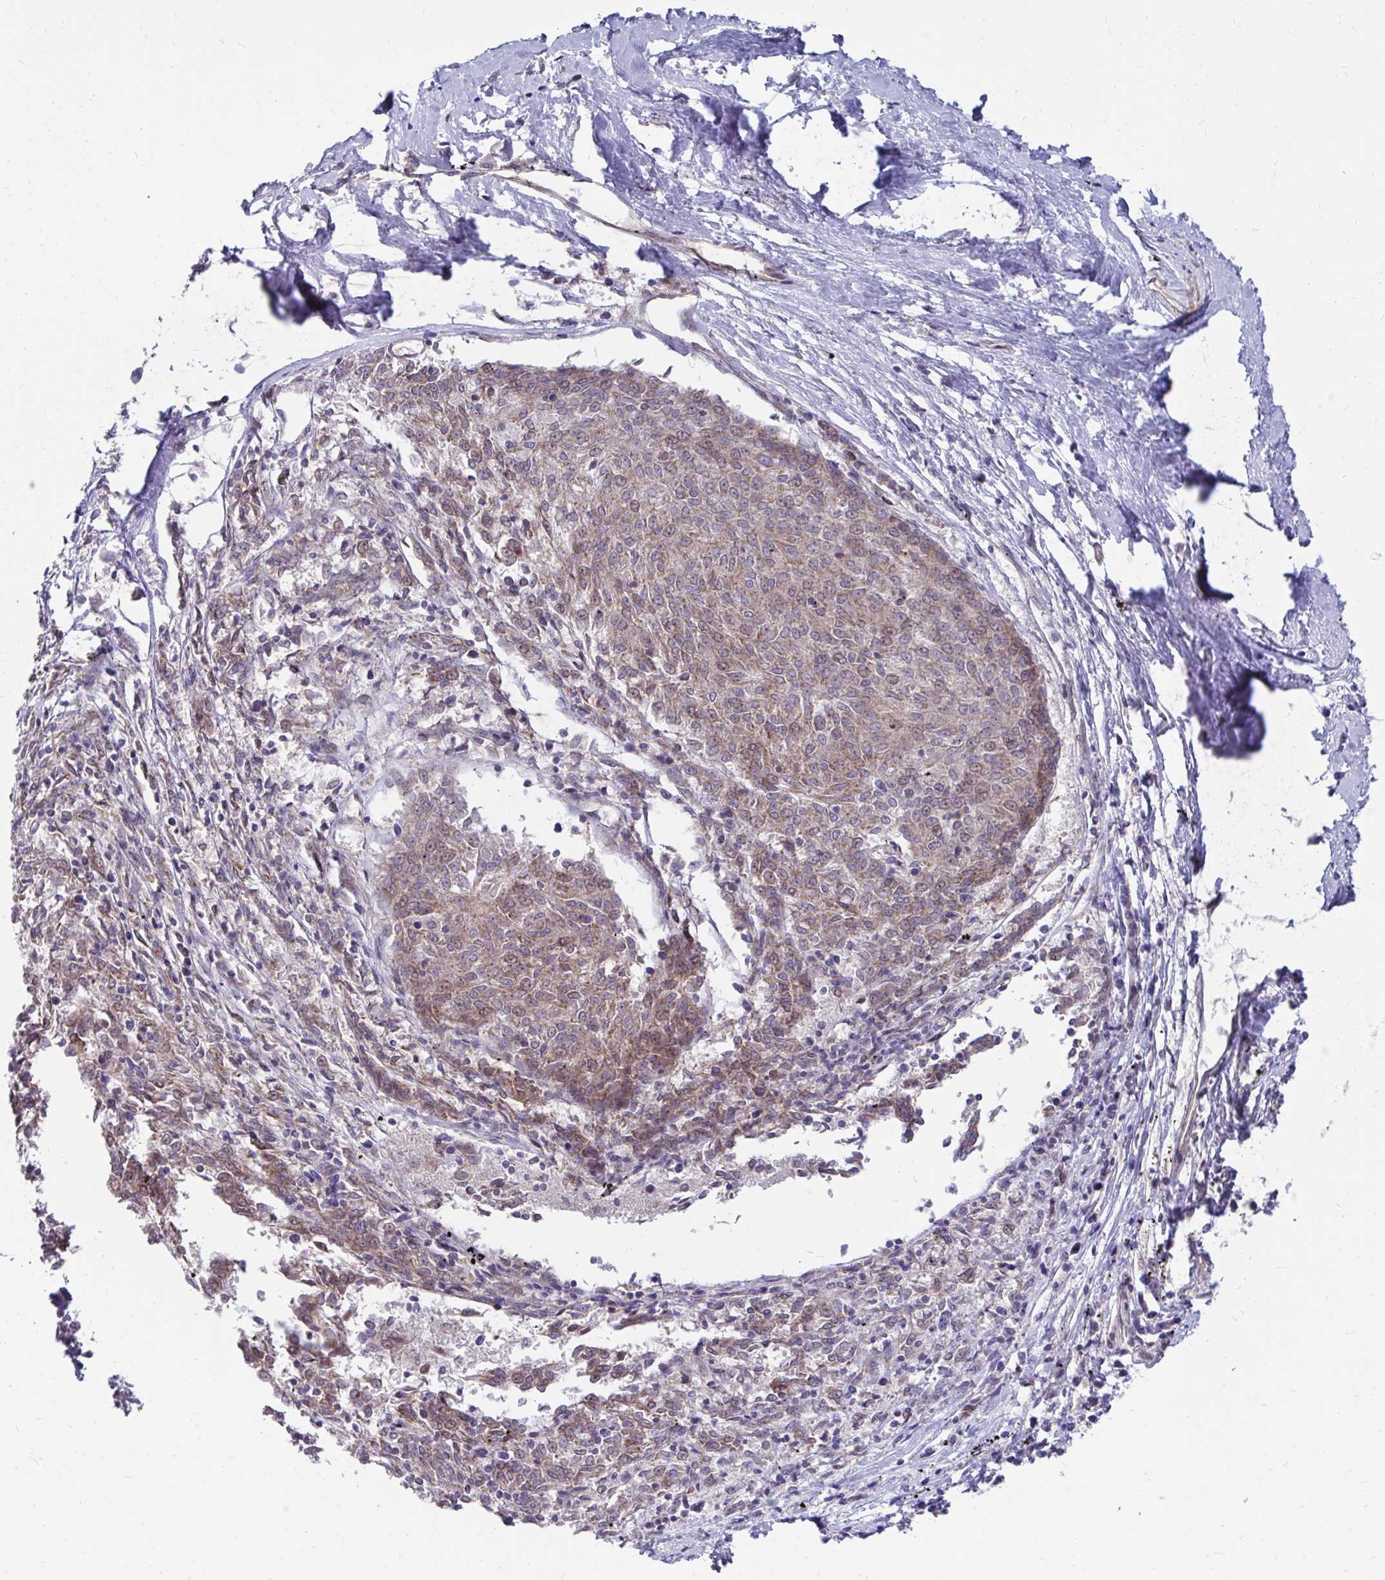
{"staining": {"intensity": "weak", "quantity": "<25%", "location": "cytoplasmic/membranous"}, "tissue": "melanoma", "cell_type": "Tumor cells", "image_type": "cancer", "snomed": [{"axis": "morphology", "description": "Malignant melanoma, NOS"}, {"axis": "topography", "description": "Skin"}], "caption": "High magnification brightfield microscopy of malignant melanoma stained with DAB (3,3'-diaminobenzidine) (brown) and counterstained with hematoxylin (blue): tumor cells show no significant staining.", "gene": "ITPR2", "patient": {"sex": "female", "age": 72}}